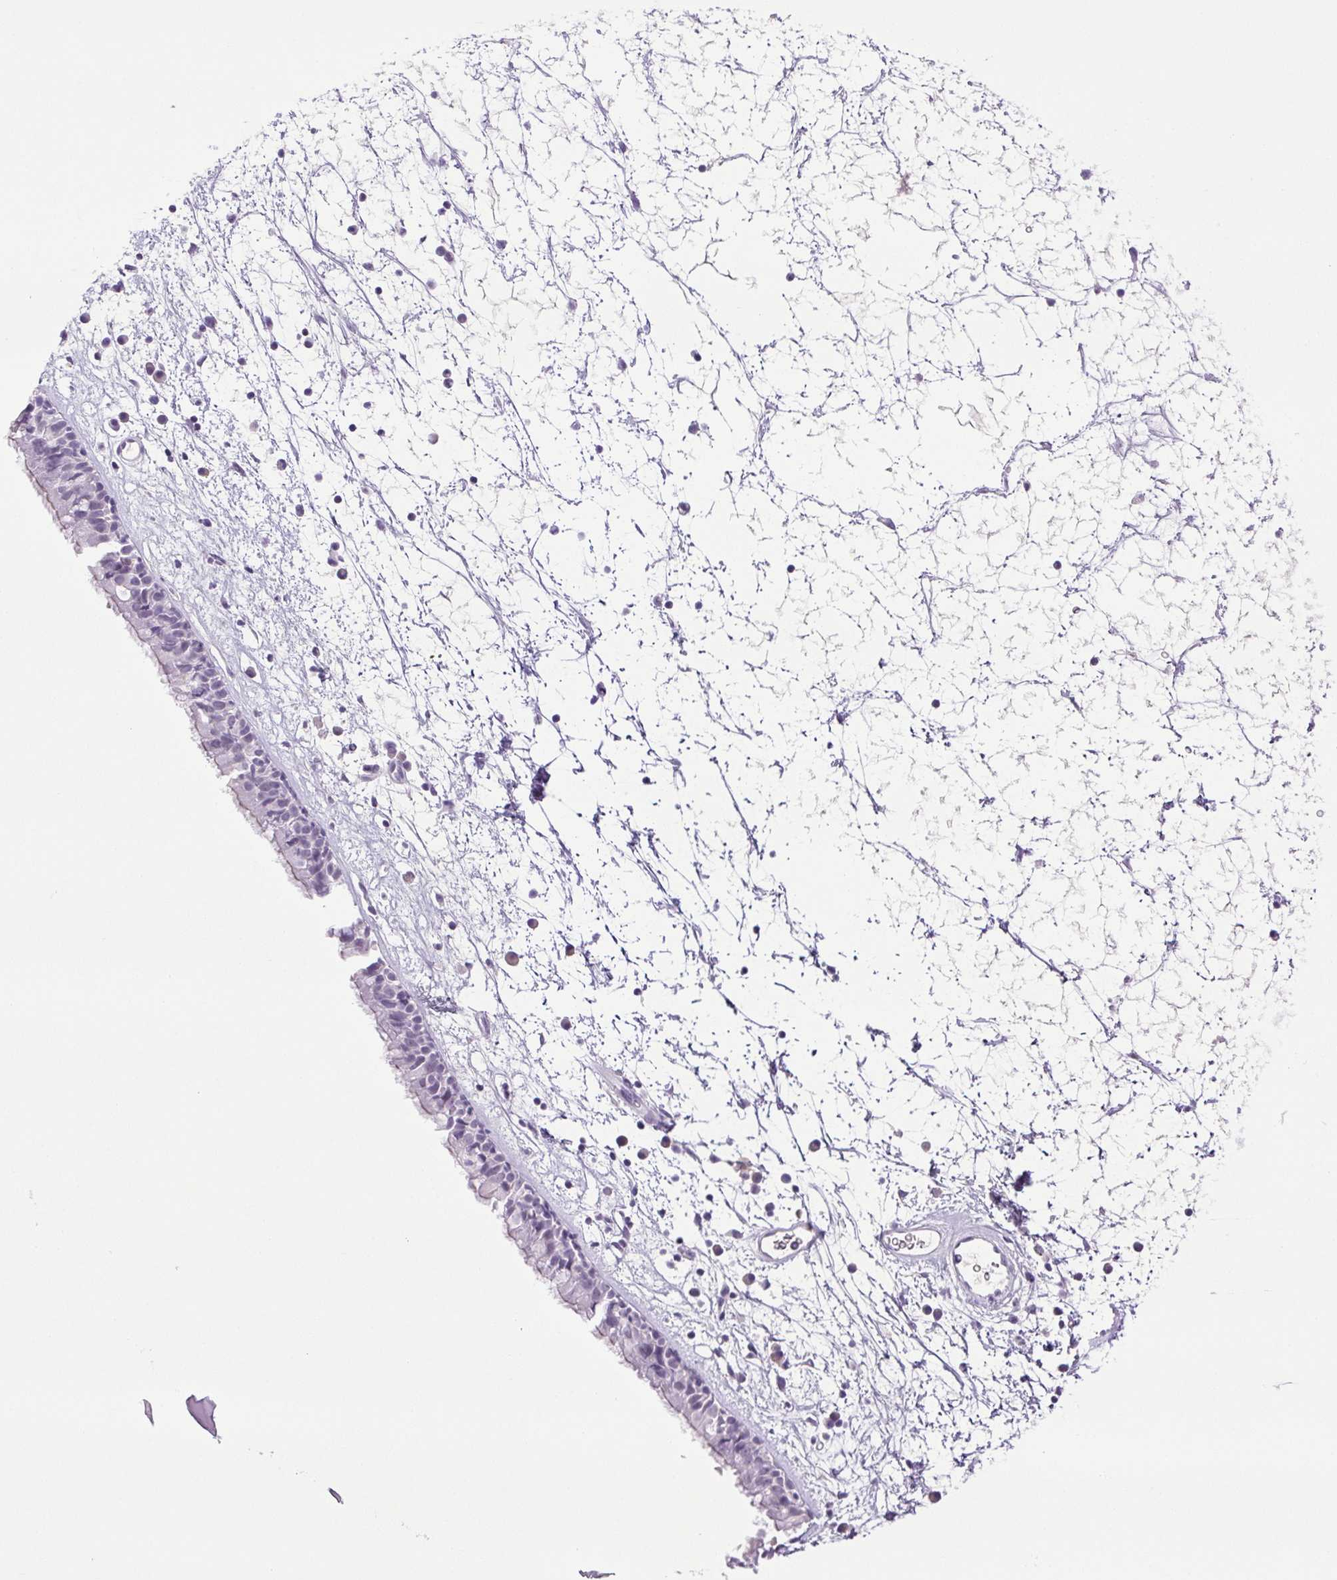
{"staining": {"intensity": "negative", "quantity": "none", "location": "none"}, "tissue": "nasopharynx", "cell_type": "Respiratory epithelial cells", "image_type": "normal", "snomed": [{"axis": "morphology", "description": "Normal tissue, NOS"}, {"axis": "topography", "description": "Nasopharynx"}], "caption": "High power microscopy histopathology image of an immunohistochemistry micrograph of normal nasopharynx, revealing no significant staining in respiratory epithelial cells. The staining is performed using DAB (3,3'-diaminobenzidine) brown chromogen with nuclei counter-stained in using hematoxylin.", "gene": "PAPPA2", "patient": {"sex": "male", "age": 24}}